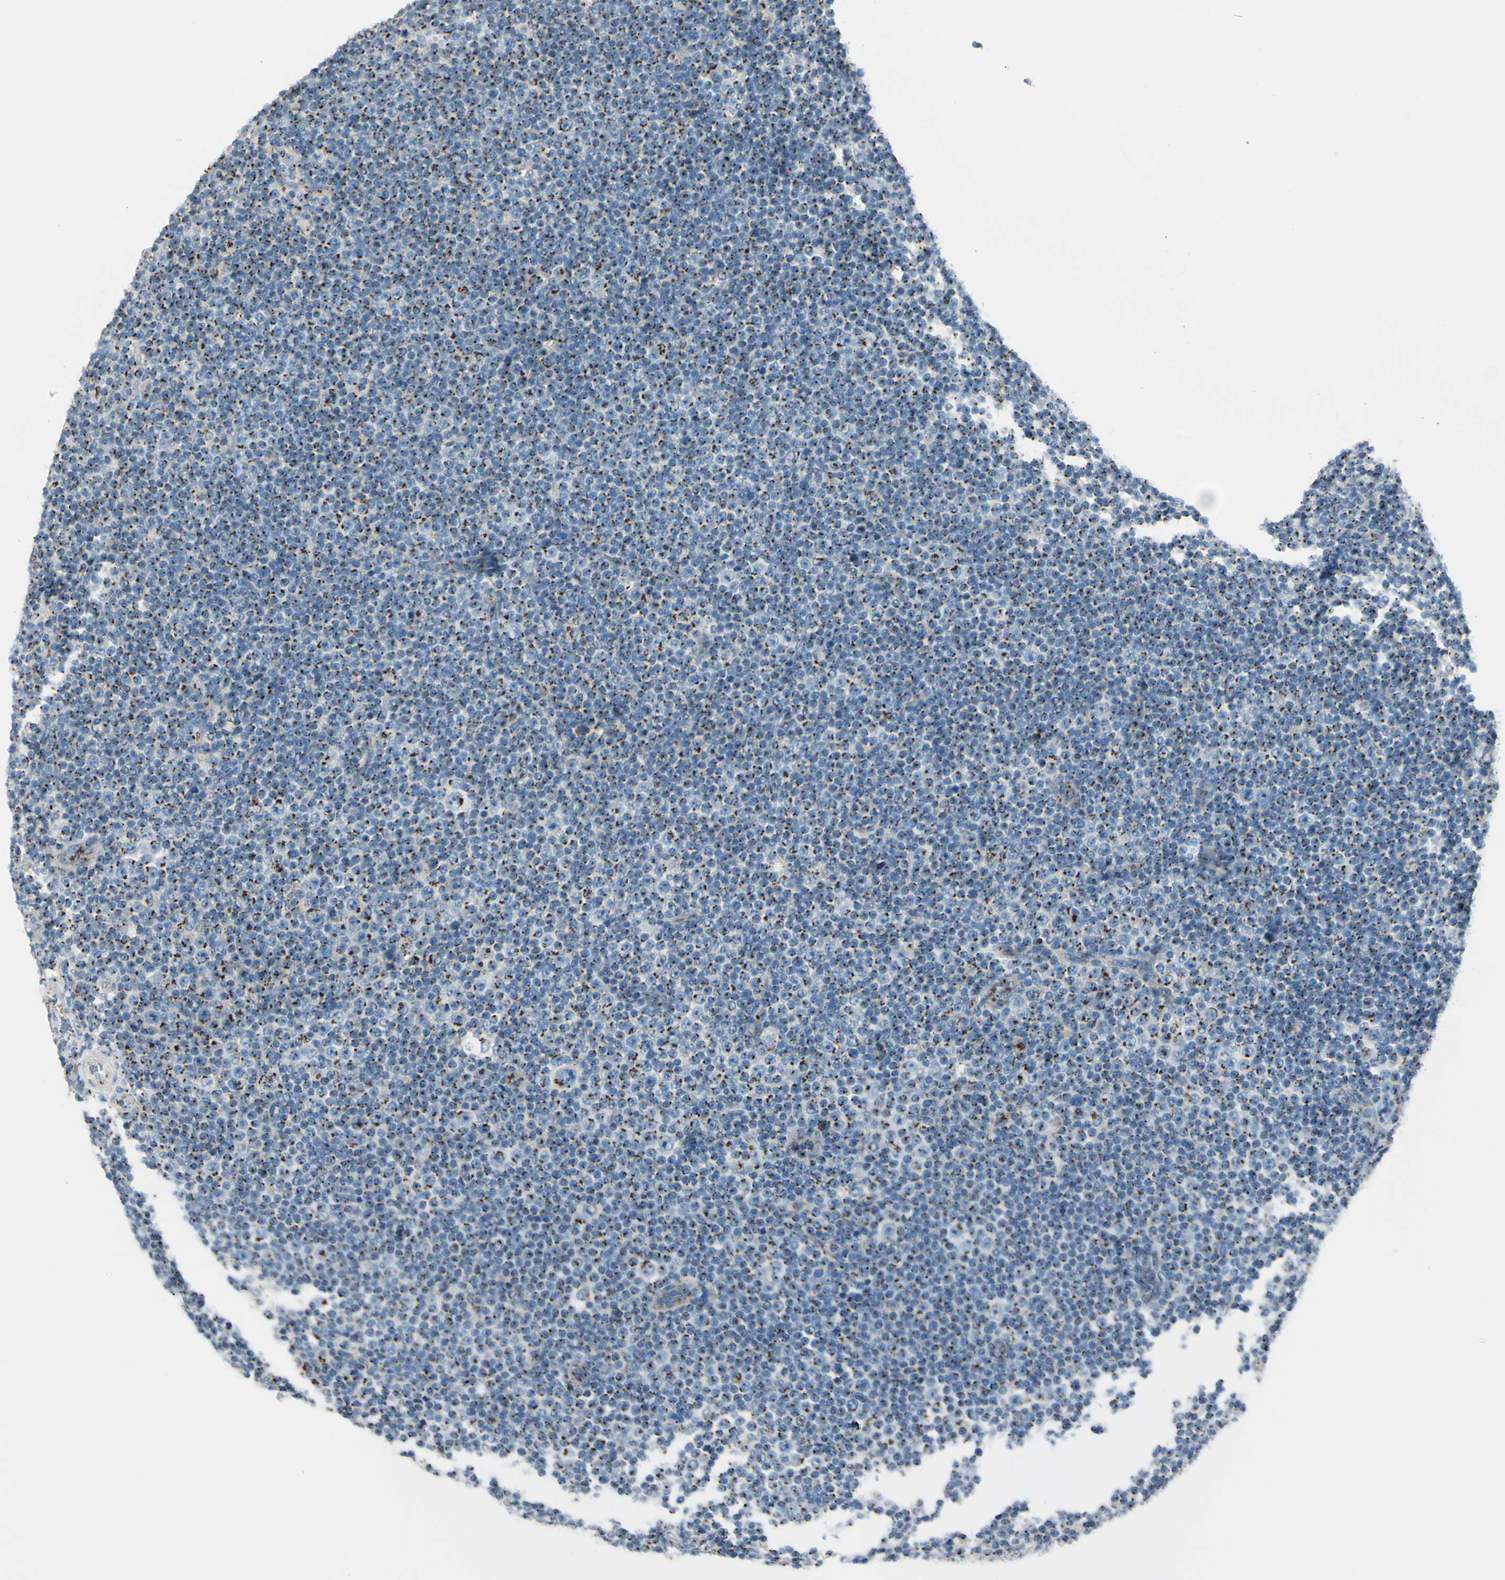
{"staining": {"intensity": "strong", "quantity": ">75%", "location": "cytoplasmic/membranous"}, "tissue": "lymphoma", "cell_type": "Tumor cells", "image_type": "cancer", "snomed": [{"axis": "morphology", "description": "Malignant lymphoma, non-Hodgkin's type, Low grade"}, {"axis": "topography", "description": "Lymph node"}], "caption": "Protein expression by immunohistochemistry (IHC) displays strong cytoplasmic/membranous expression in about >75% of tumor cells in low-grade malignant lymphoma, non-Hodgkin's type.", "gene": "B4GALT1", "patient": {"sex": "female", "age": 67}}